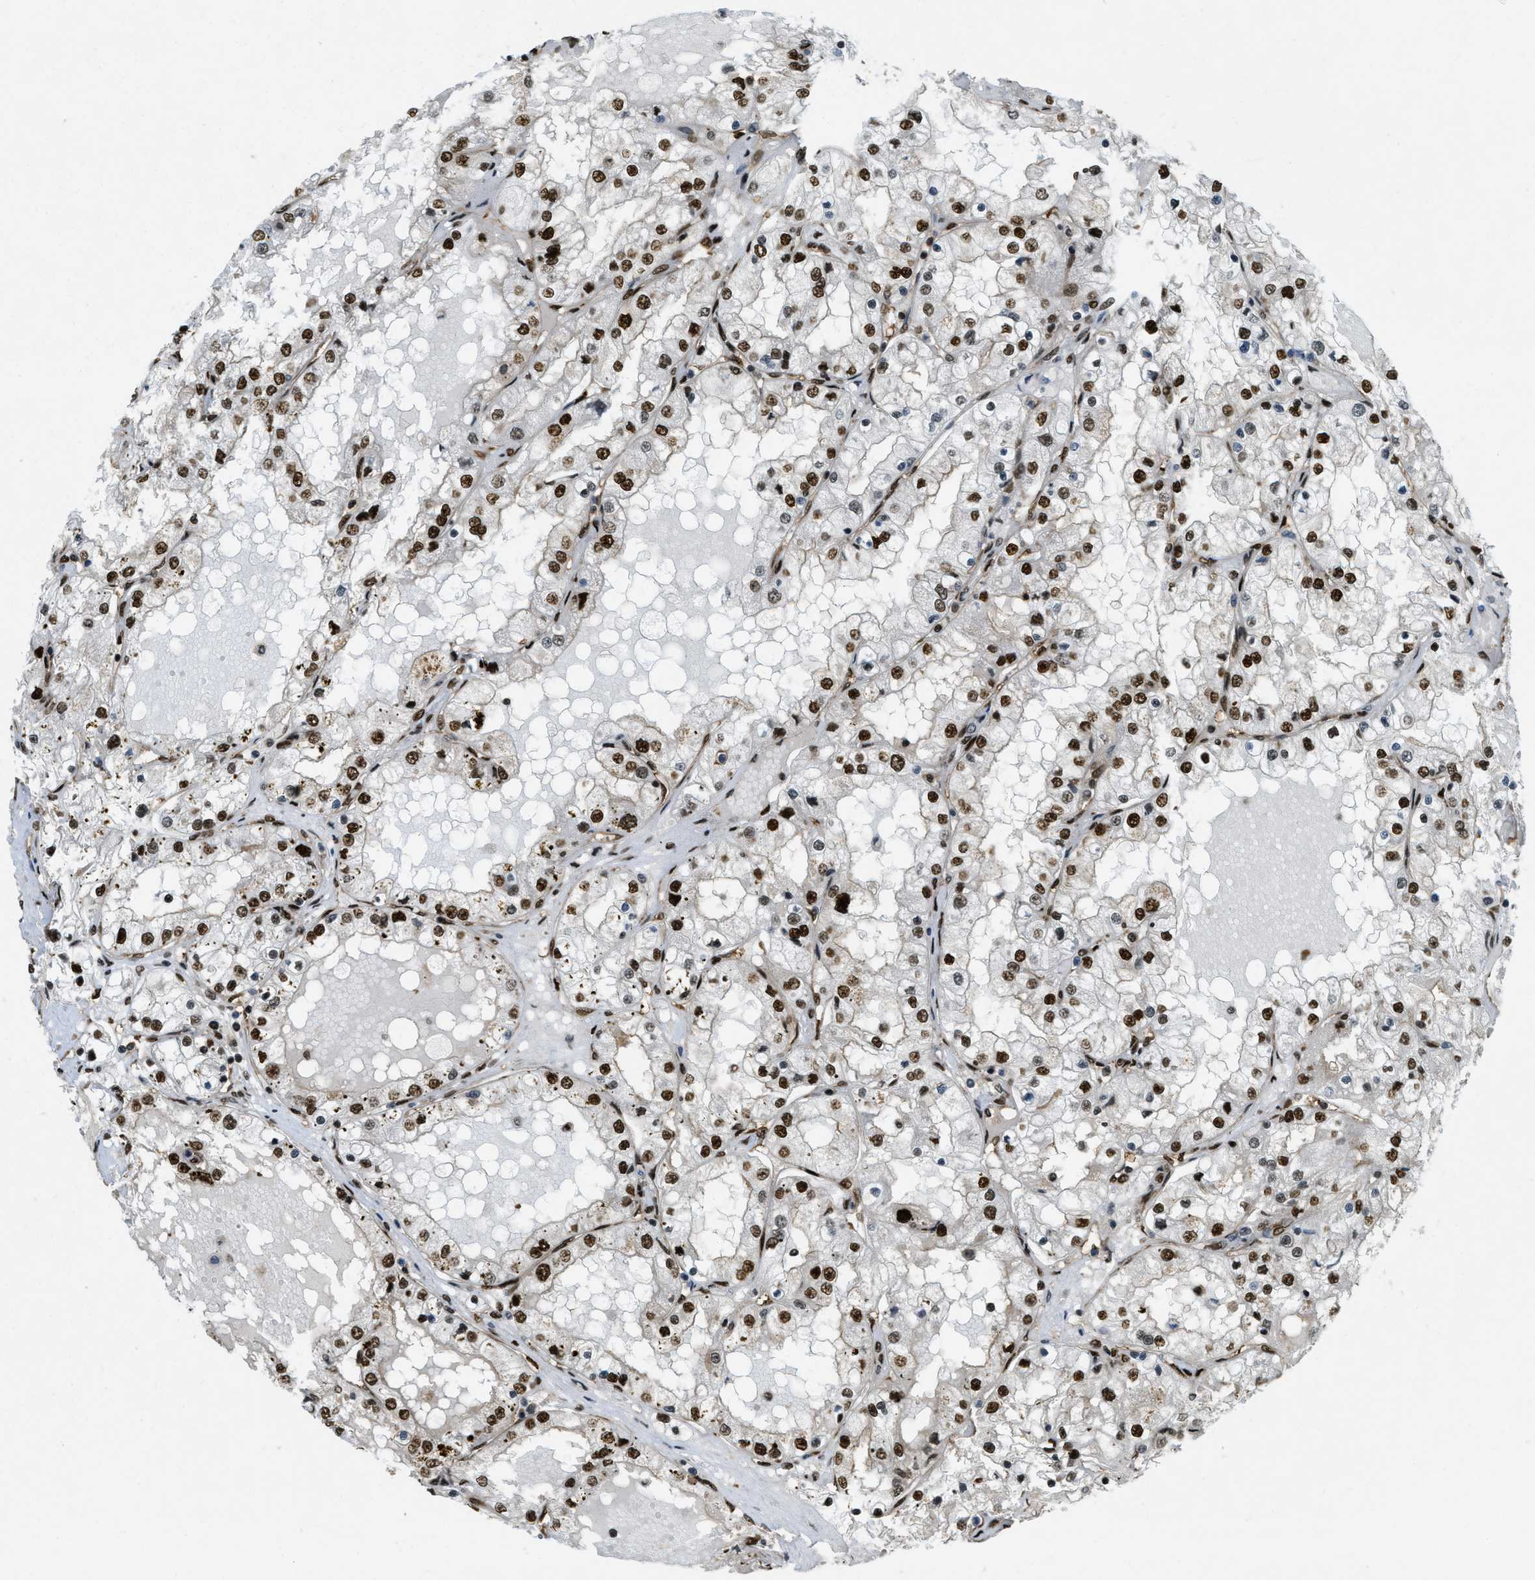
{"staining": {"intensity": "strong", "quantity": ">75%", "location": "nuclear"}, "tissue": "renal cancer", "cell_type": "Tumor cells", "image_type": "cancer", "snomed": [{"axis": "morphology", "description": "Adenocarcinoma, NOS"}, {"axis": "topography", "description": "Kidney"}], "caption": "Renal adenocarcinoma stained with DAB immunohistochemistry (IHC) exhibits high levels of strong nuclear positivity in approximately >75% of tumor cells.", "gene": "ZFR", "patient": {"sex": "male", "age": 68}}